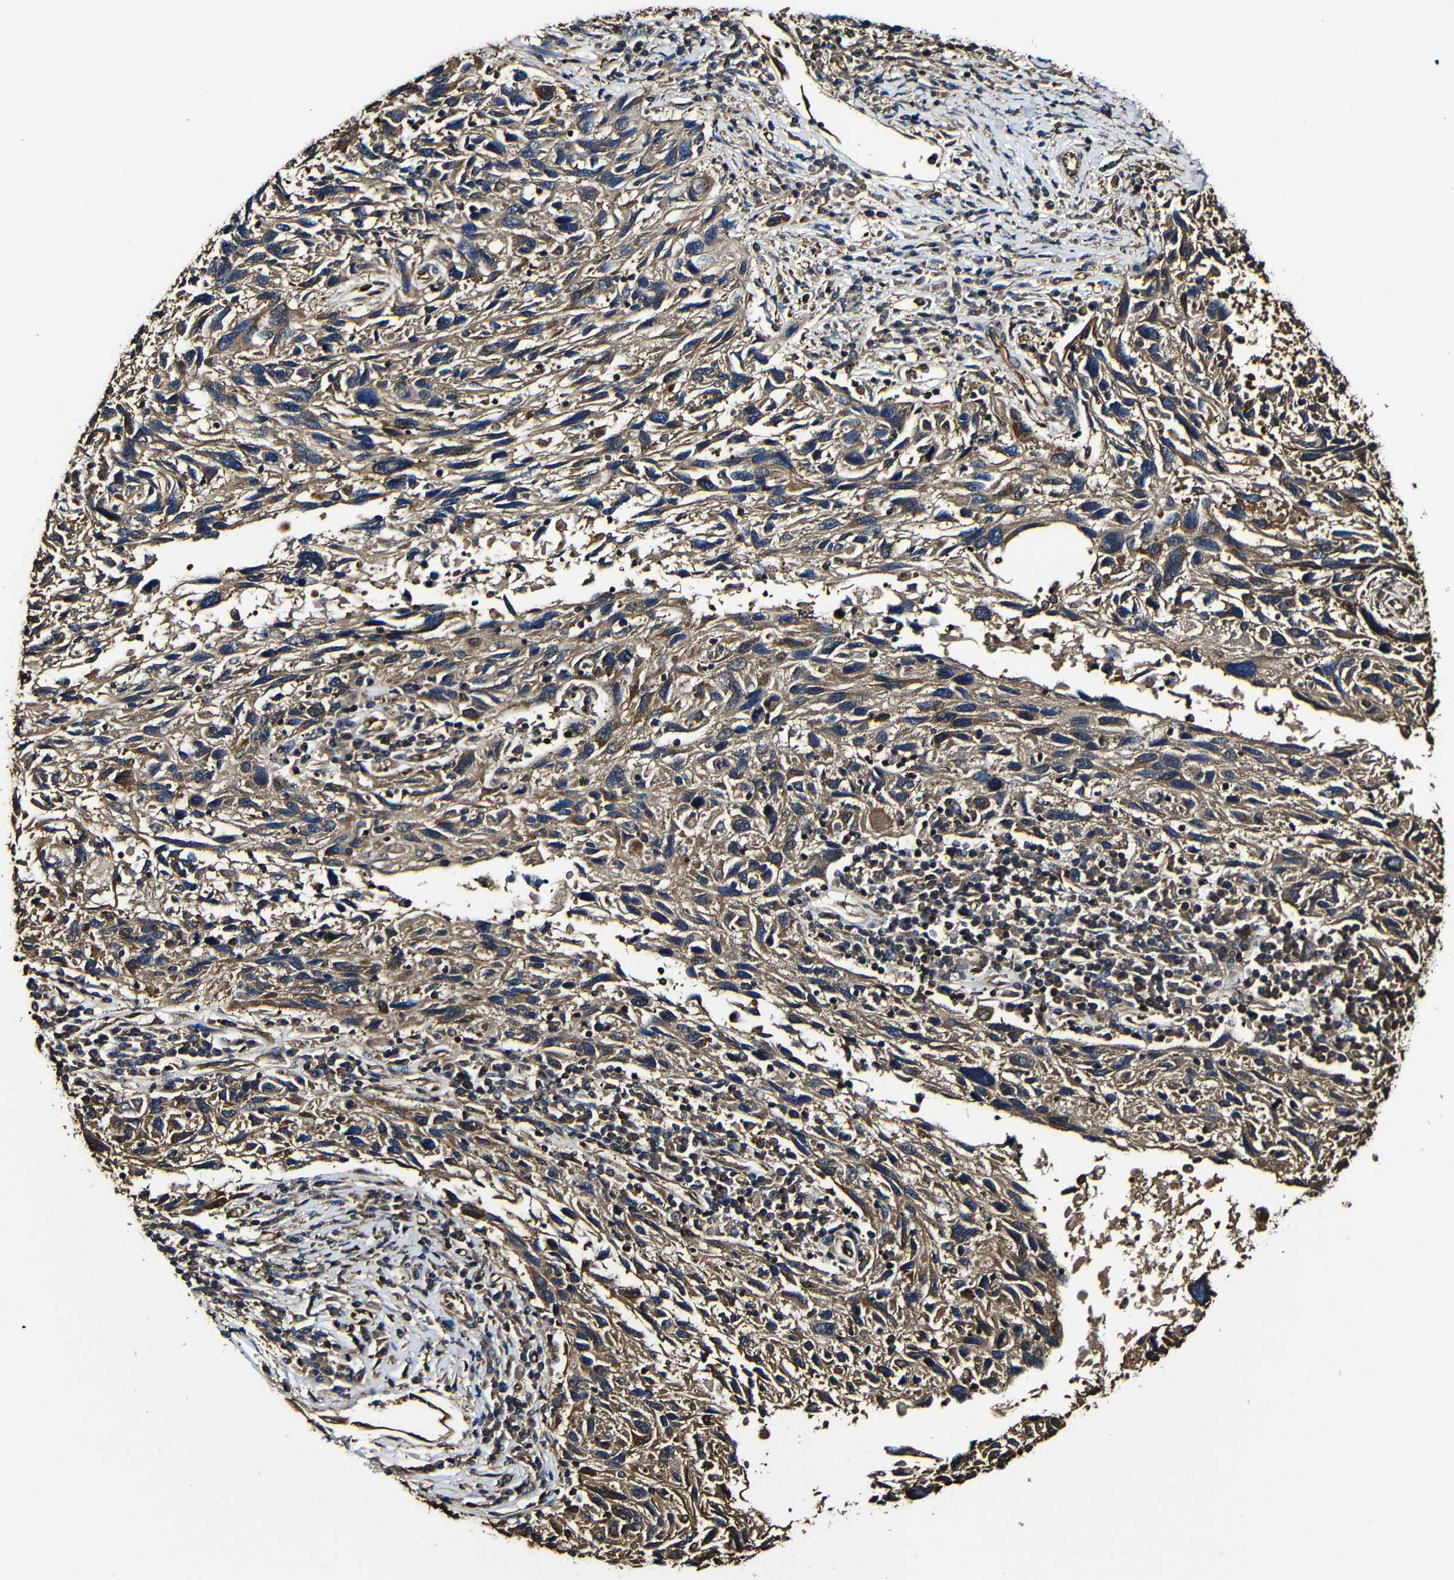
{"staining": {"intensity": "moderate", "quantity": ">75%", "location": "cytoplasmic/membranous"}, "tissue": "melanoma", "cell_type": "Tumor cells", "image_type": "cancer", "snomed": [{"axis": "morphology", "description": "Malignant melanoma, NOS"}, {"axis": "topography", "description": "Skin"}], "caption": "Protein analysis of melanoma tissue demonstrates moderate cytoplasmic/membranous expression in approximately >75% of tumor cells.", "gene": "MSN", "patient": {"sex": "male", "age": 53}}